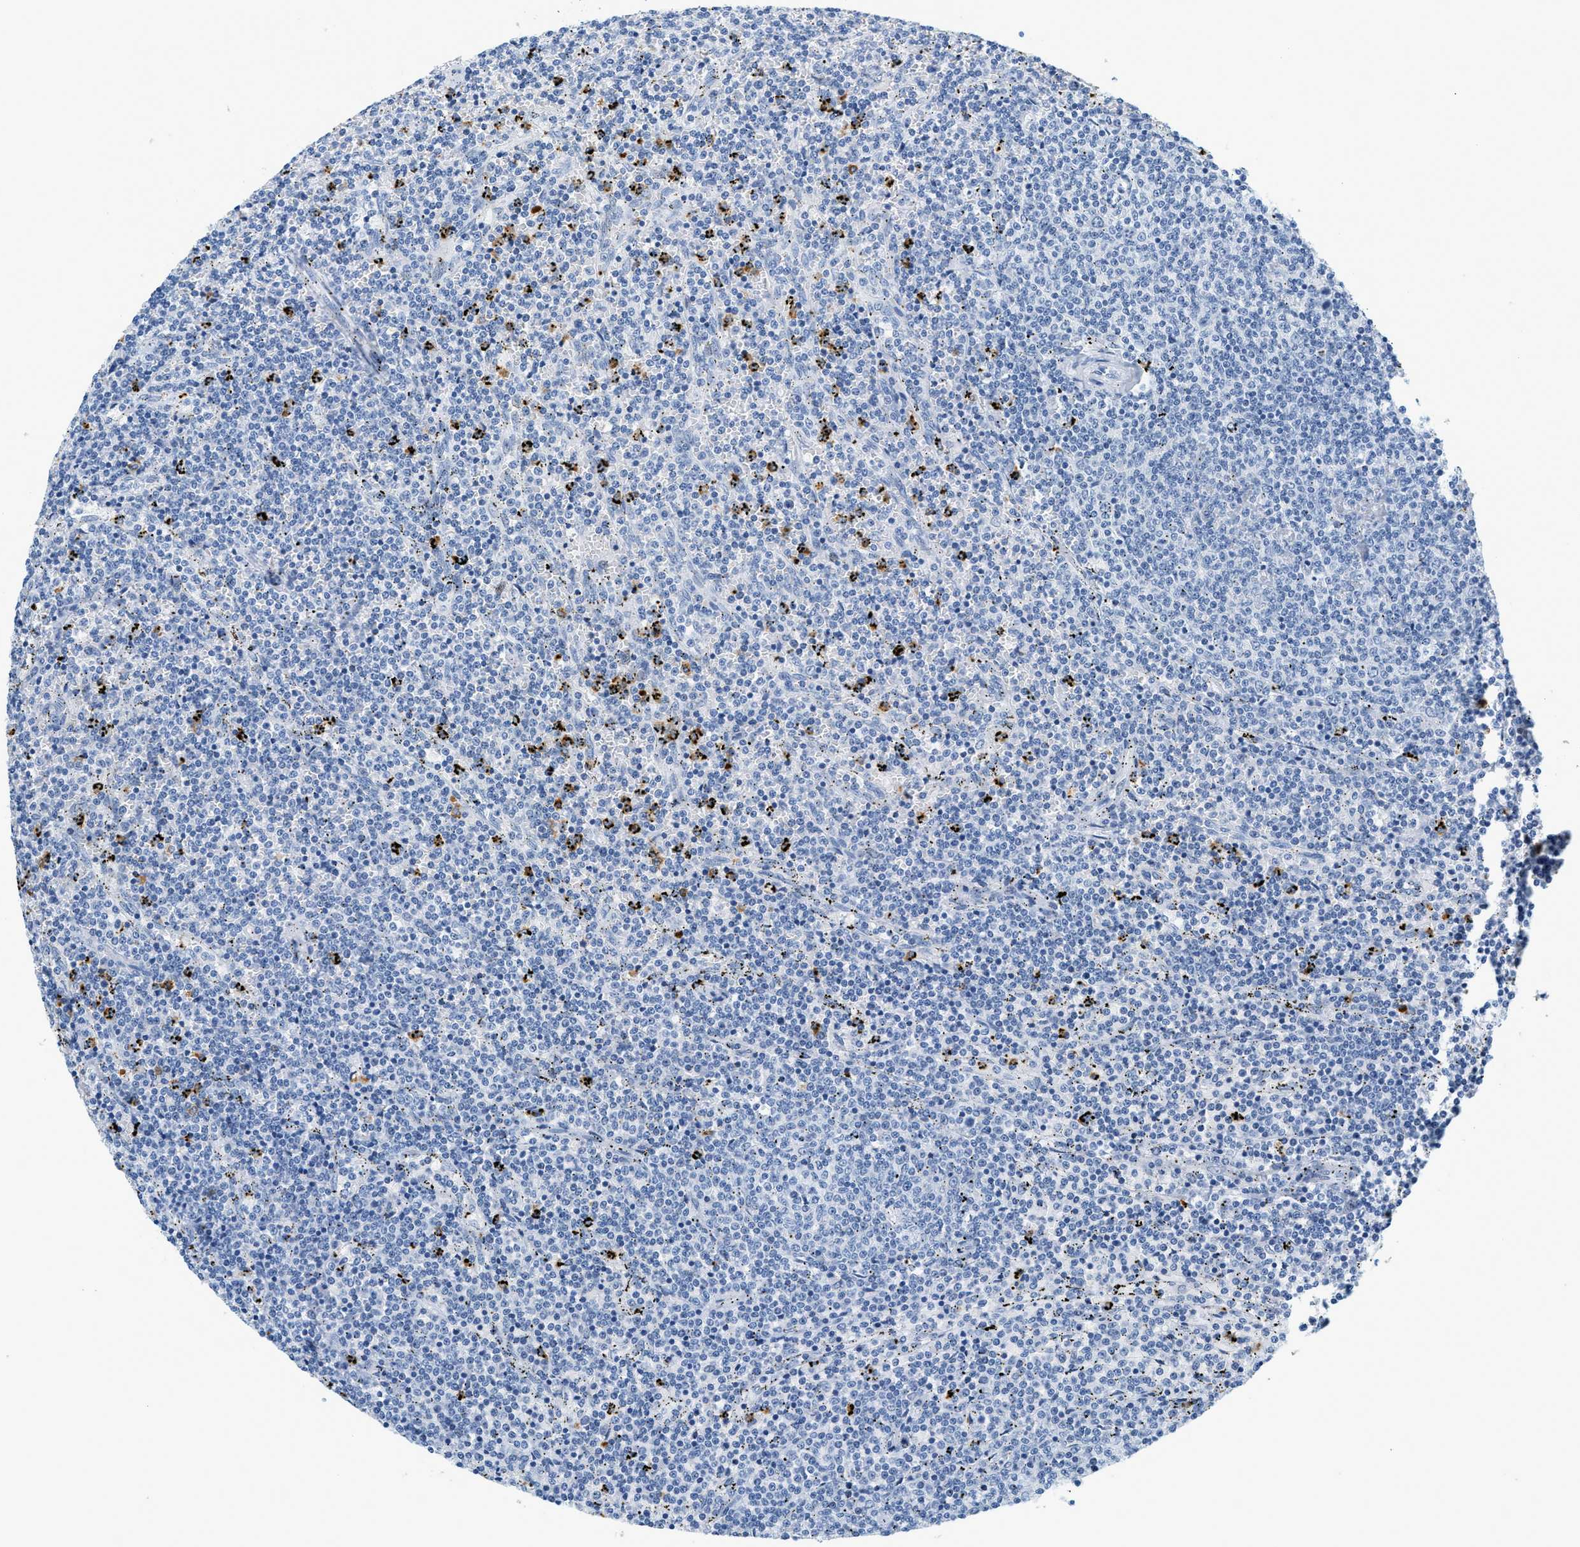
{"staining": {"intensity": "negative", "quantity": "none", "location": "none"}, "tissue": "lymphoma", "cell_type": "Tumor cells", "image_type": "cancer", "snomed": [{"axis": "morphology", "description": "Malignant lymphoma, non-Hodgkin's type, Low grade"}, {"axis": "topography", "description": "Spleen"}], "caption": "A micrograph of human low-grade malignant lymphoma, non-Hodgkin's type is negative for staining in tumor cells.", "gene": "LCN2", "patient": {"sex": "female", "age": 50}}